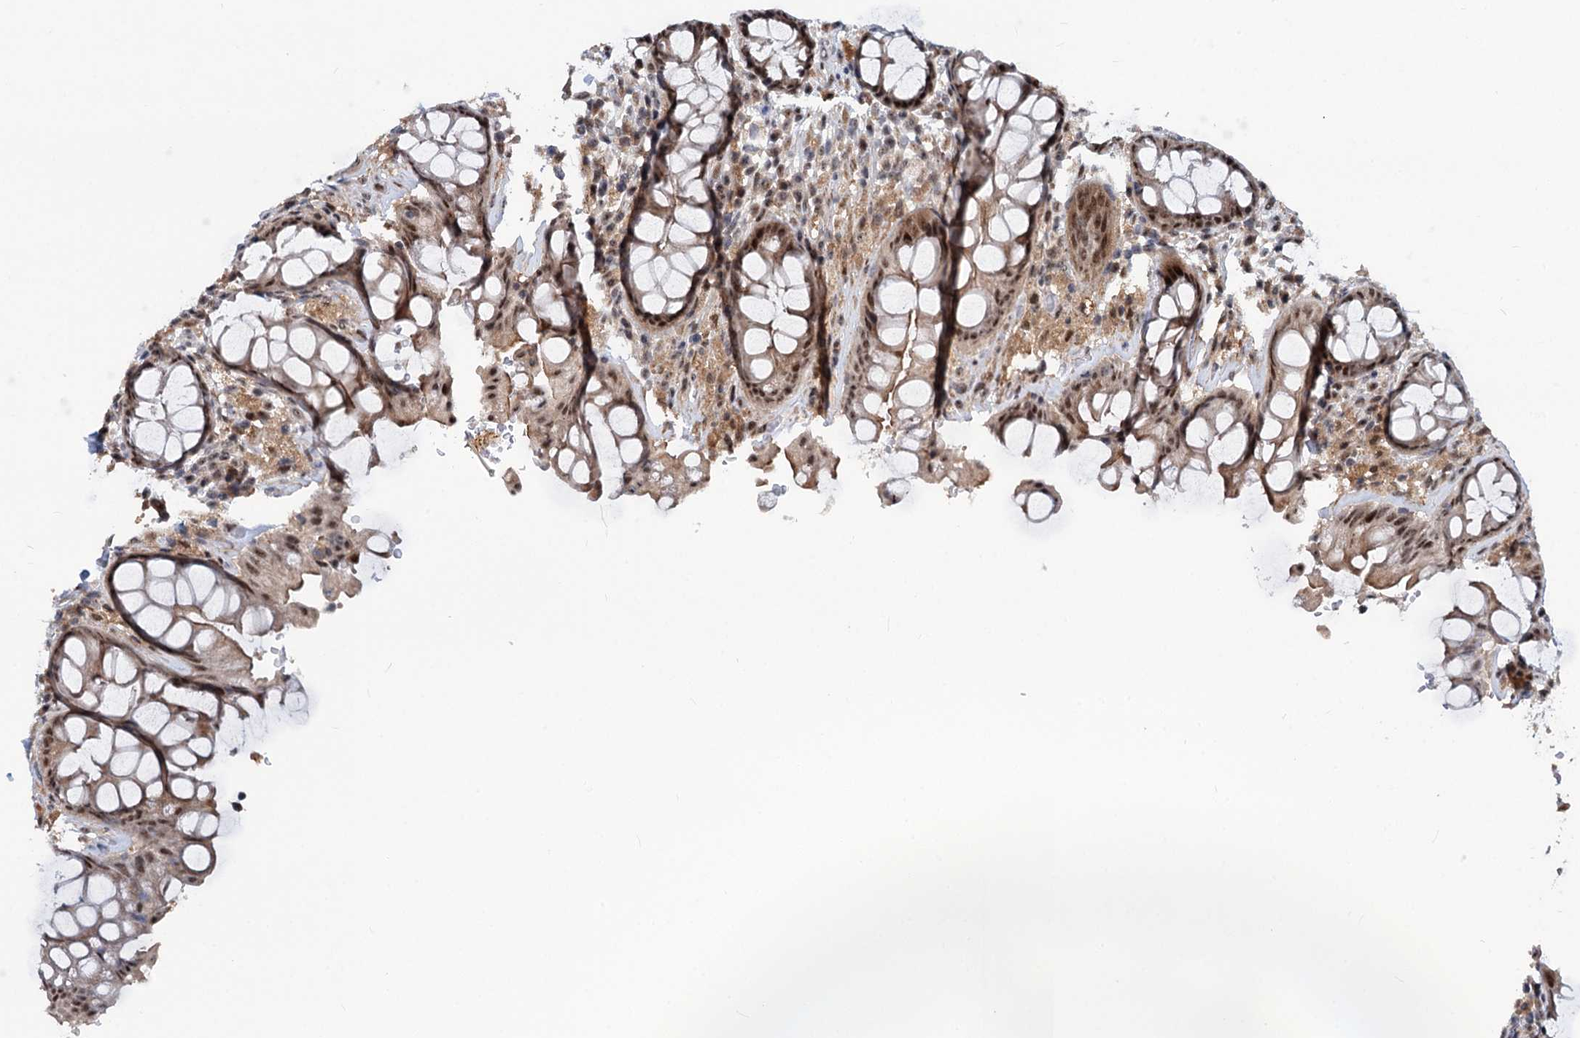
{"staining": {"intensity": "moderate", "quantity": ">75%", "location": "nuclear"}, "tissue": "rectum", "cell_type": "Glandular cells", "image_type": "normal", "snomed": [{"axis": "morphology", "description": "Normal tissue, NOS"}, {"axis": "topography", "description": "Rectum"}], "caption": "Moderate nuclear staining is identified in approximately >75% of glandular cells in normal rectum. (Stains: DAB (3,3'-diaminobenzidine) in brown, nuclei in blue, Microscopy: brightfield microscopy at high magnification).", "gene": "PHF8", "patient": {"sex": "male", "age": 64}}